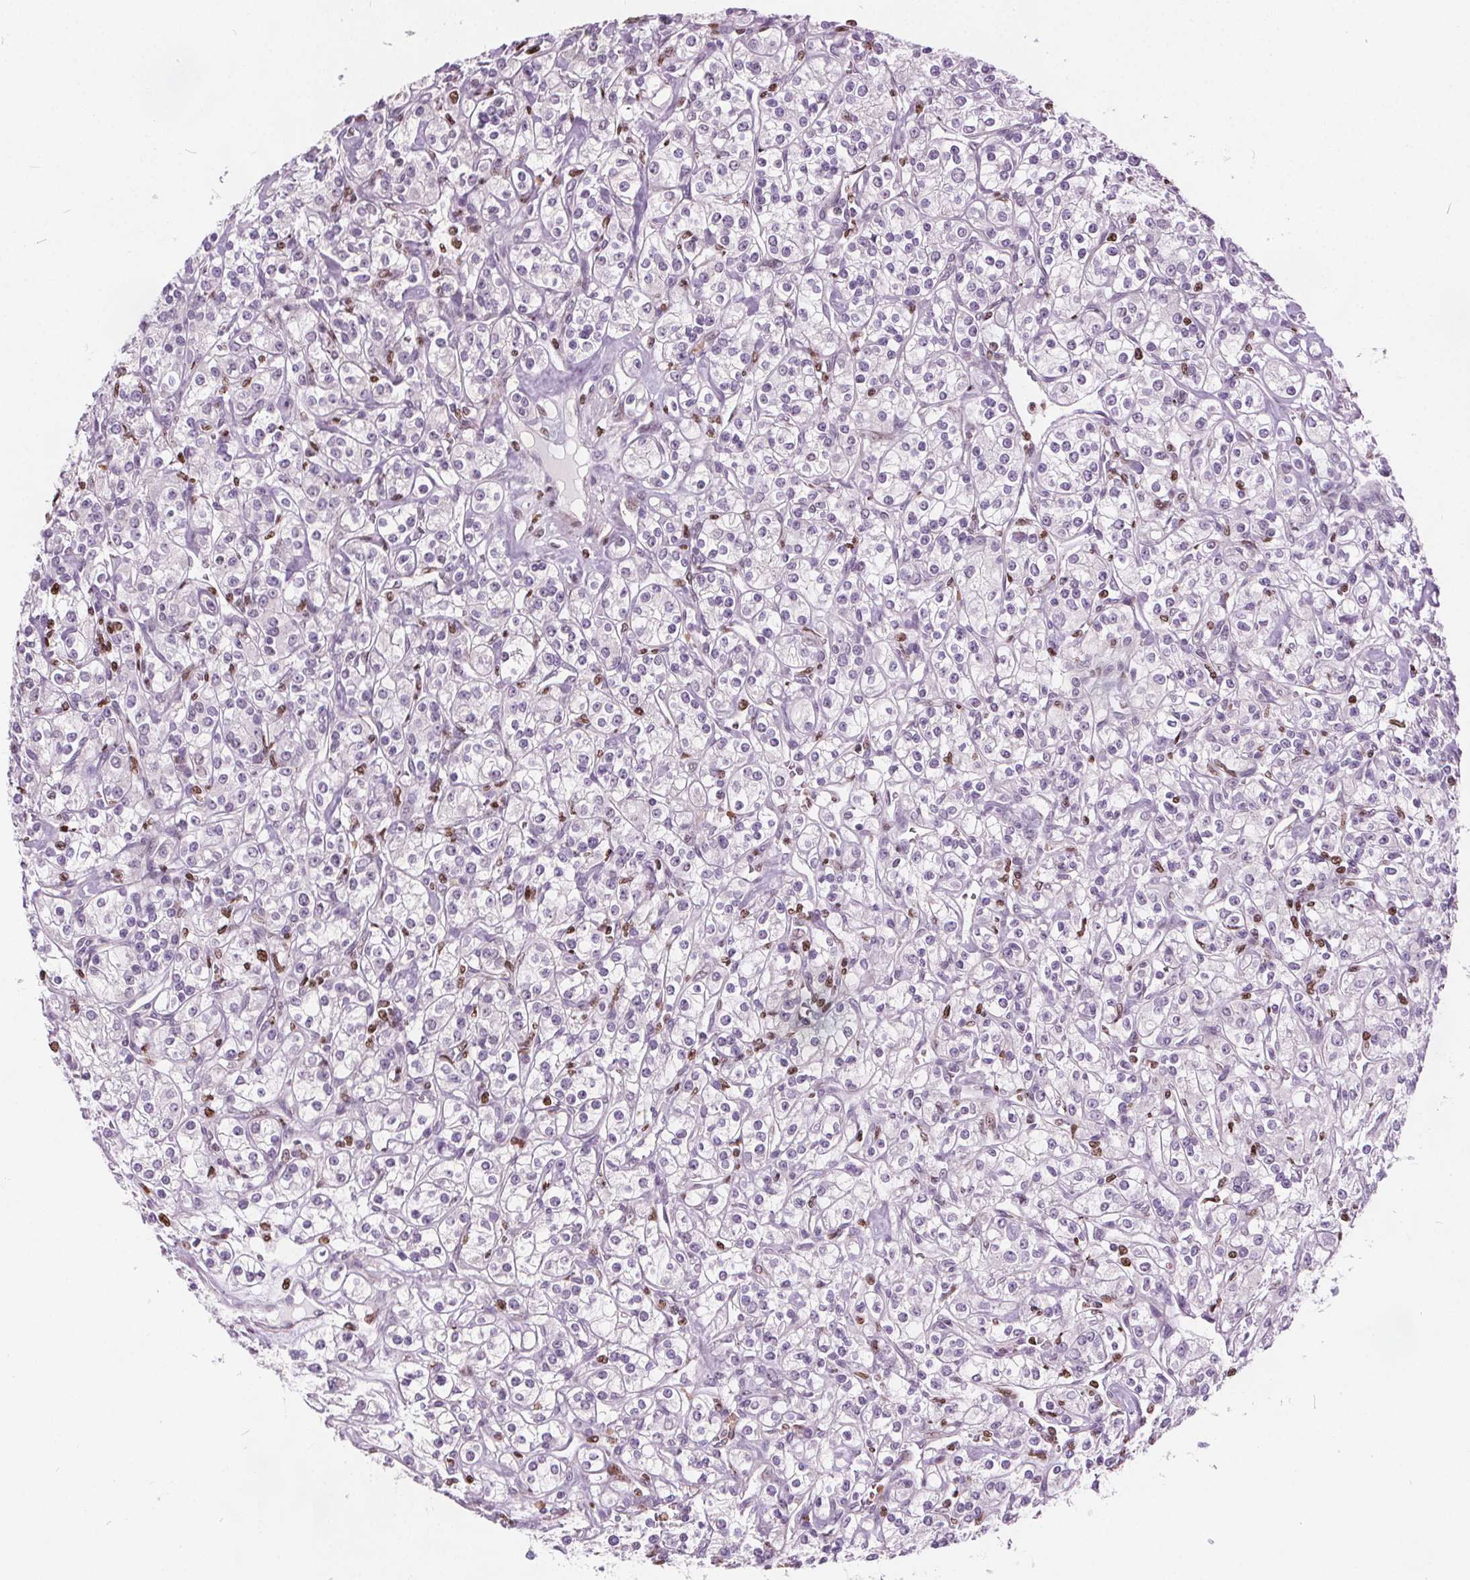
{"staining": {"intensity": "negative", "quantity": "none", "location": "none"}, "tissue": "renal cancer", "cell_type": "Tumor cells", "image_type": "cancer", "snomed": [{"axis": "morphology", "description": "Adenocarcinoma, NOS"}, {"axis": "topography", "description": "Kidney"}], "caption": "There is no significant positivity in tumor cells of renal cancer (adenocarcinoma).", "gene": "ISLR2", "patient": {"sex": "male", "age": 77}}